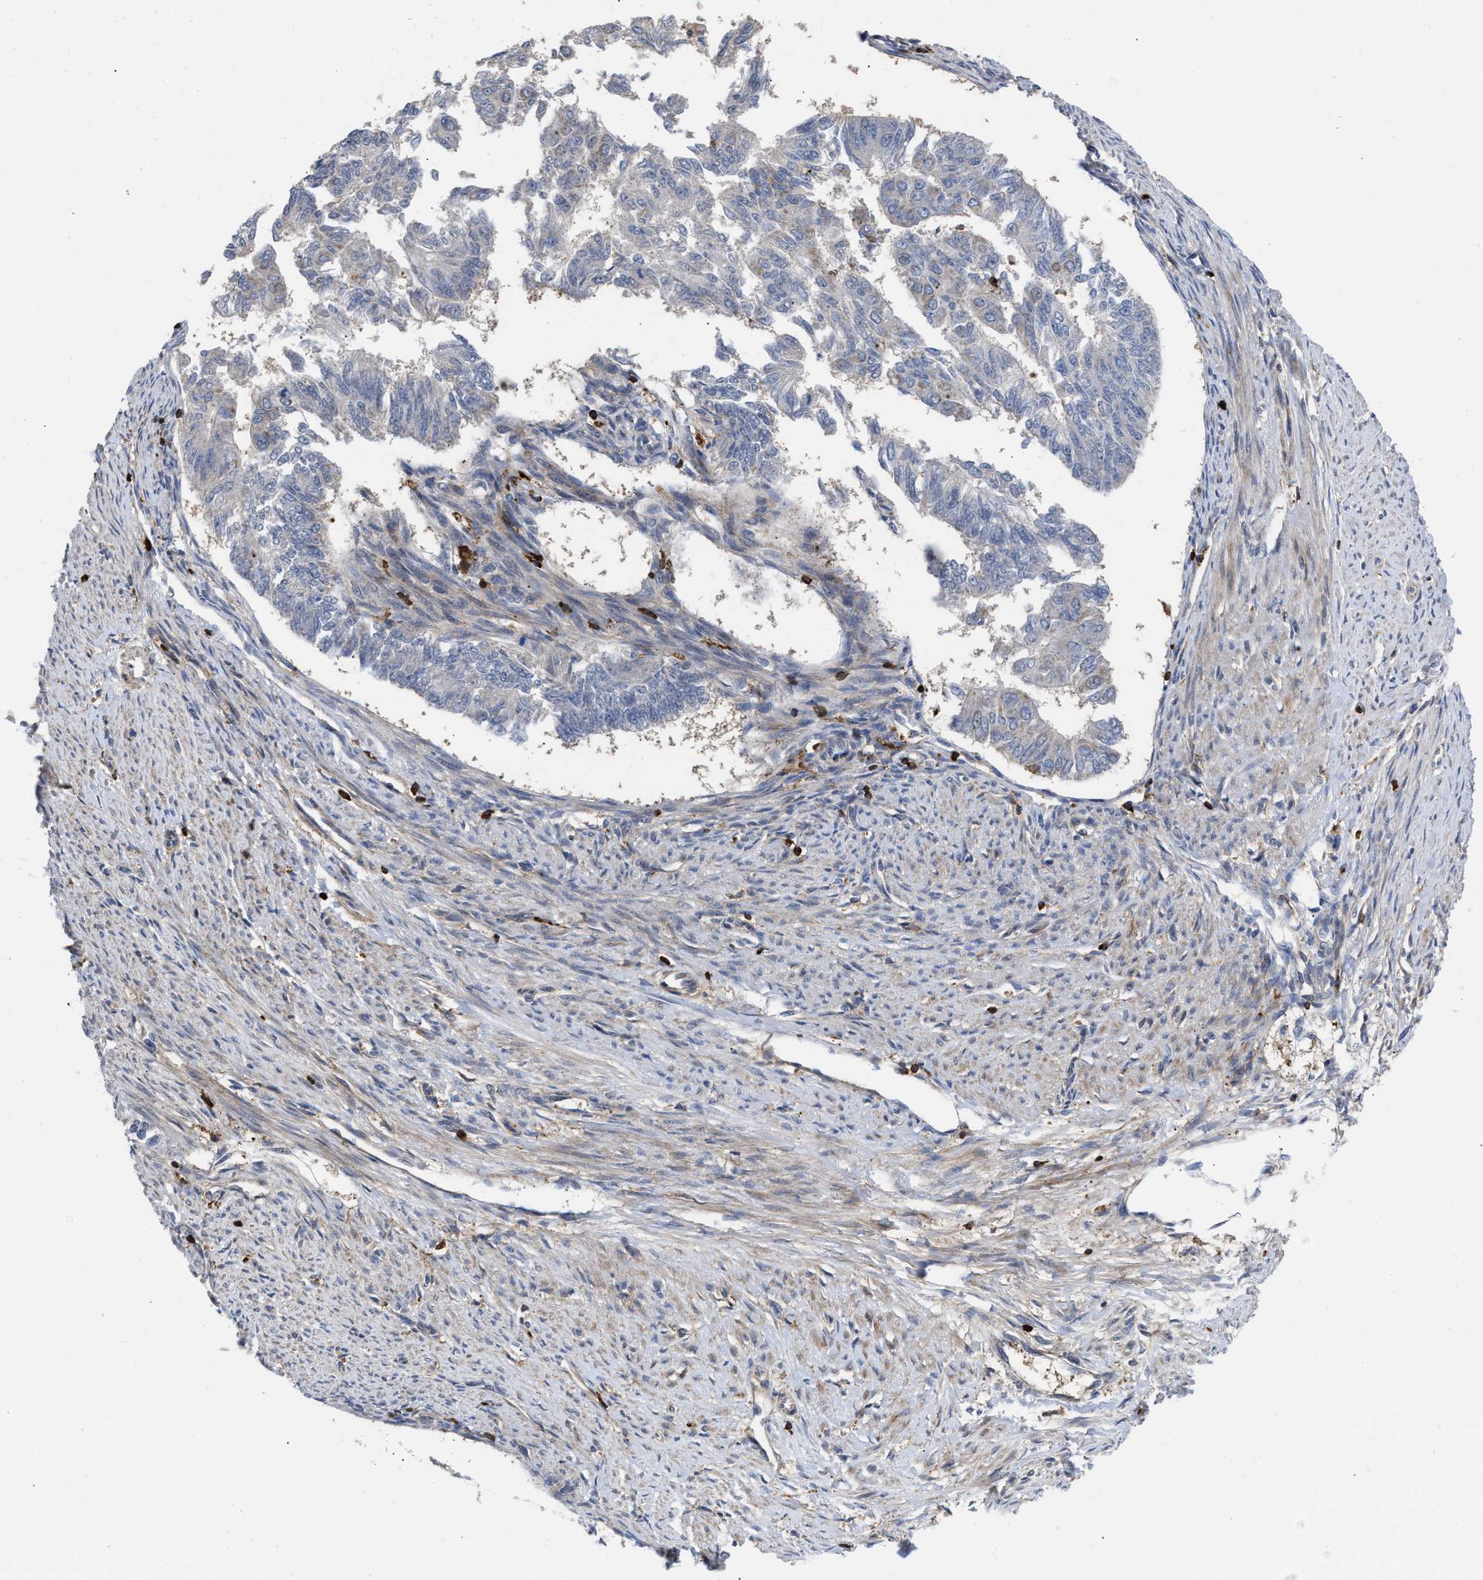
{"staining": {"intensity": "negative", "quantity": "none", "location": "none"}, "tissue": "endometrial cancer", "cell_type": "Tumor cells", "image_type": "cancer", "snomed": [{"axis": "morphology", "description": "Adenocarcinoma, NOS"}, {"axis": "topography", "description": "Endometrium"}], "caption": "Immunohistochemical staining of endometrial cancer displays no significant expression in tumor cells. The staining is performed using DAB brown chromogen with nuclei counter-stained in using hematoxylin.", "gene": "PTPRE", "patient": {"sex": "female", "age": 32}}